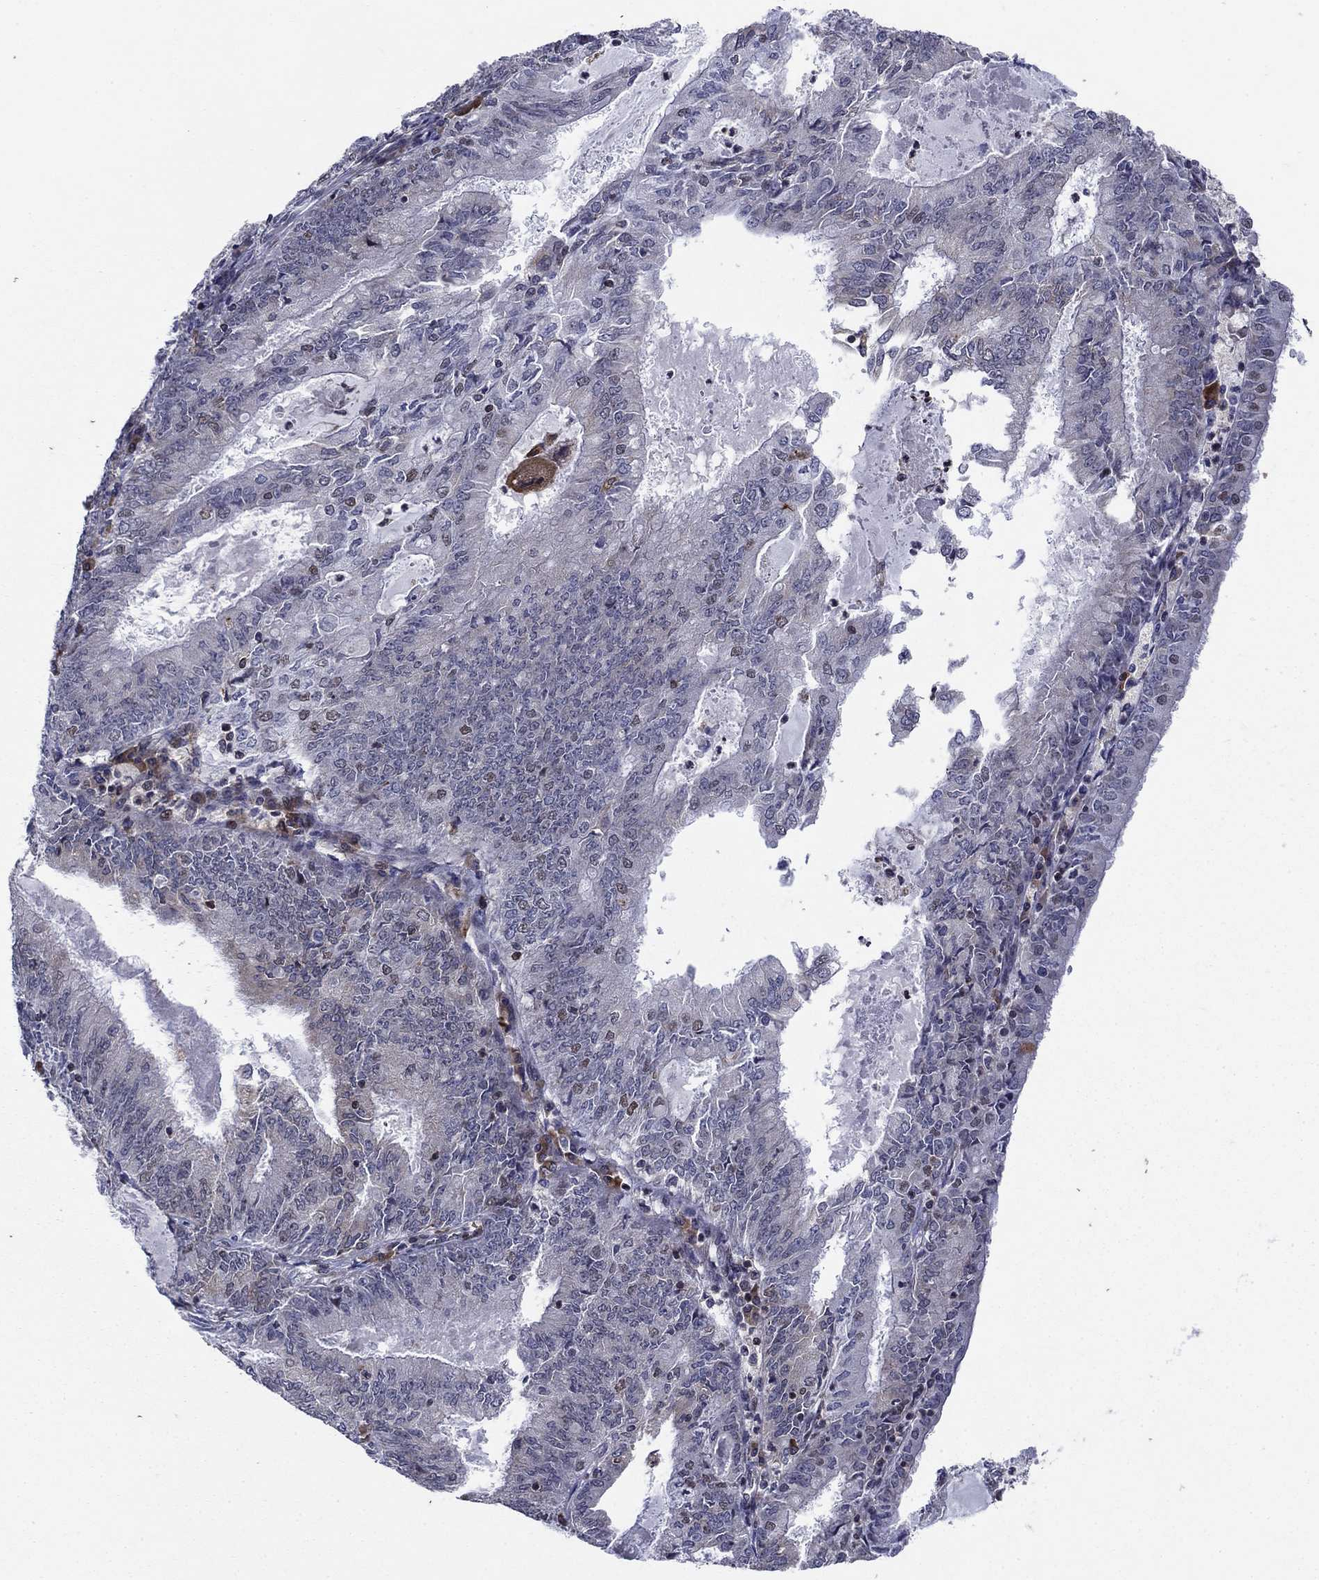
{"staining": {"intensity": "negative", "quantity": "none", "location": "none"}, "tissue": "endometrial cancer", "cell_type": "Tumor cells", "image_type": "cancer", "snomed": [{"axis": "morphology", "description": "Adenocarcinoma, NOS"}, {"axis": "topography", "description": "Endometrium"}], "caption": "Protein analysis of adenocarcinoma (endometrial) exhibits no significant expression in tumor cells. (DAB (3,3'-diaminobenzidine) immunohistochemistry with hematoxylin counter stain).", "gene": "DHRS7", "patient": {"sex": "female", "age": 57}}